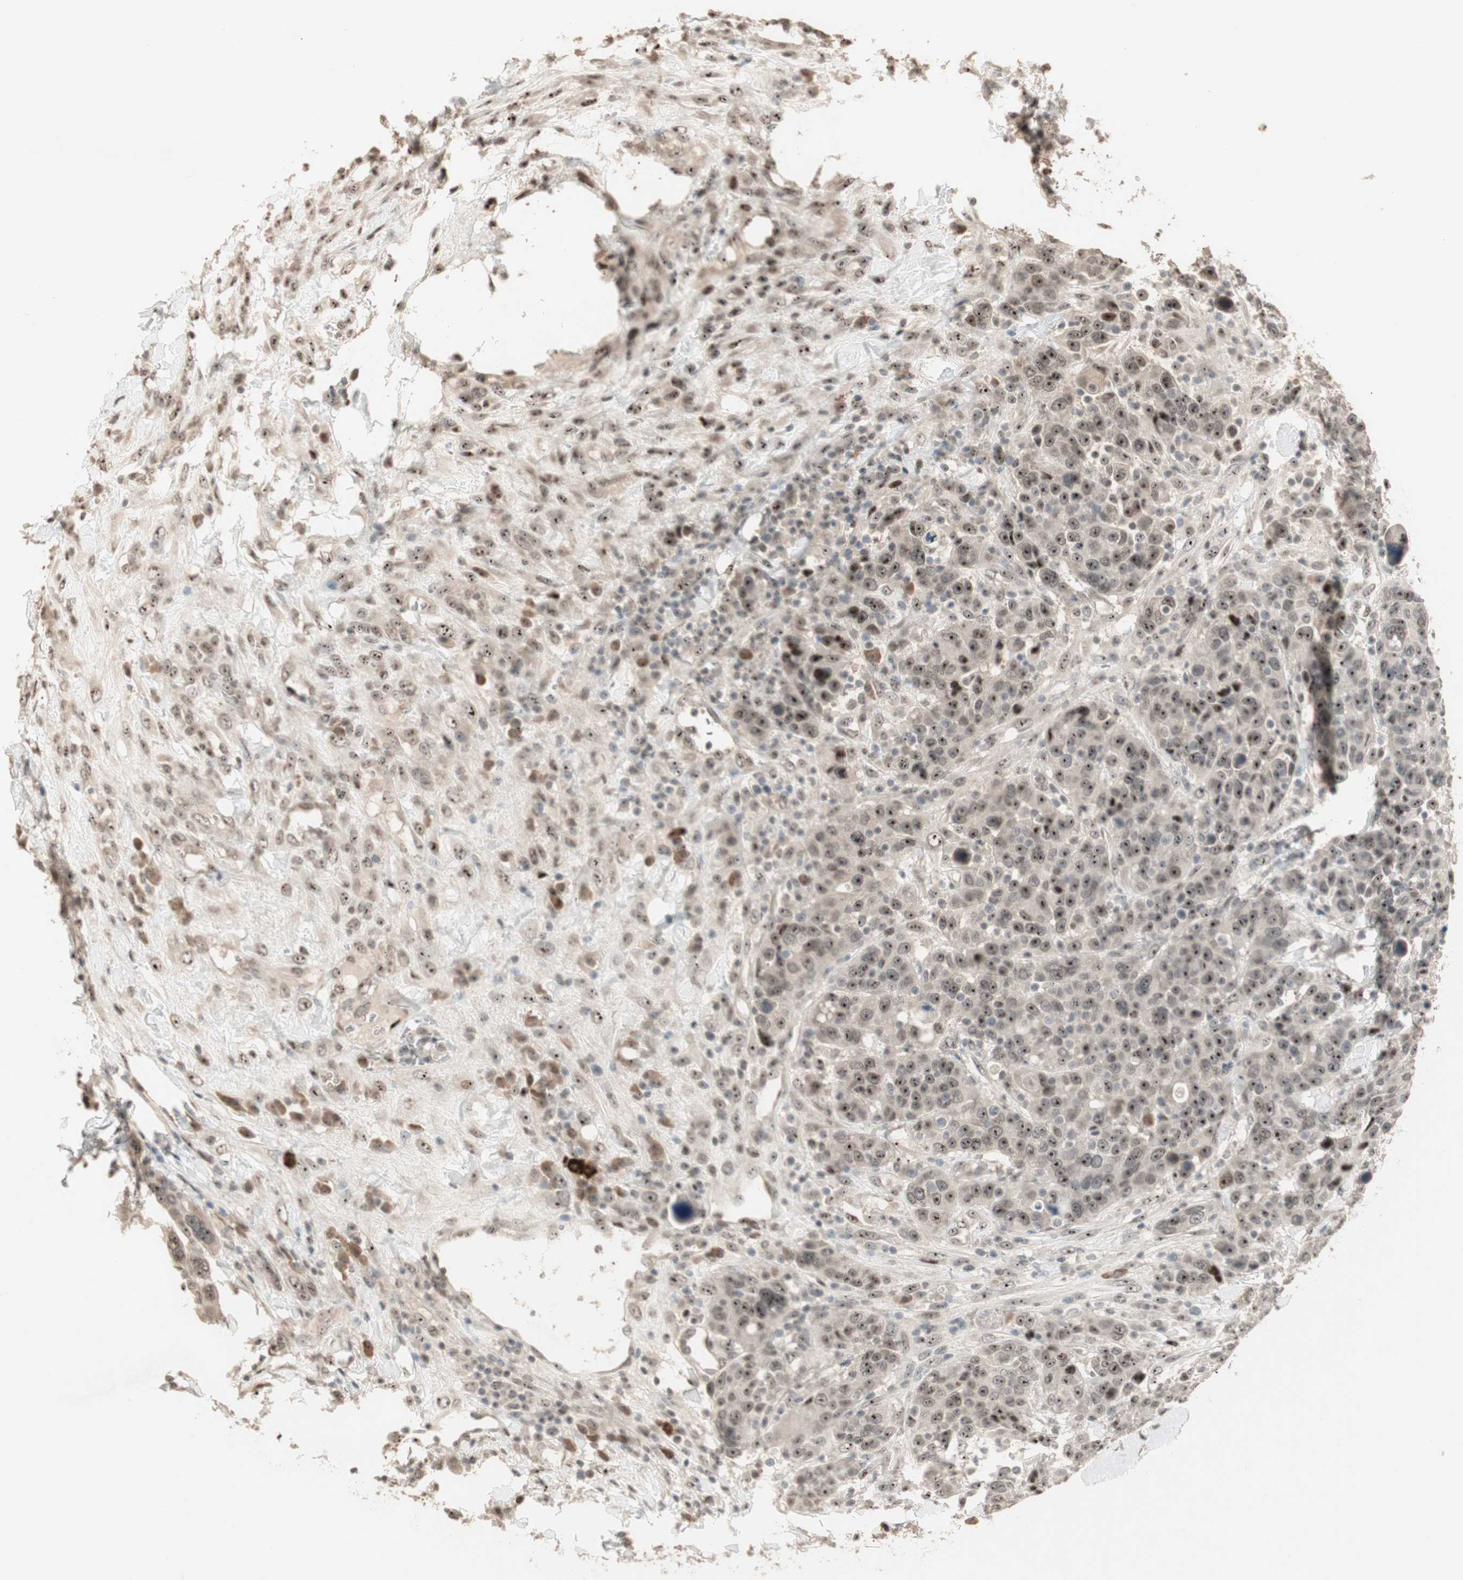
{"staining": {"intensity": "strong", "quantity": ">75%", "location": "nuclear"}, "tissue": "breast cancer", "cell_type": "Tumor cells", "image_type": "cancer", "snomed": [{"axis": "morphology", "description": "Duct carcinoma"}, {"axis": "topography", "description": "Breast"}], "caption": "Breast invasive ductal carcinoma stained with a brown dye shows strong nuclear positive positivity in about >75% of tumor cells.", "gene": "ETV4", "patient": {"sex": "female", "age": 37}}